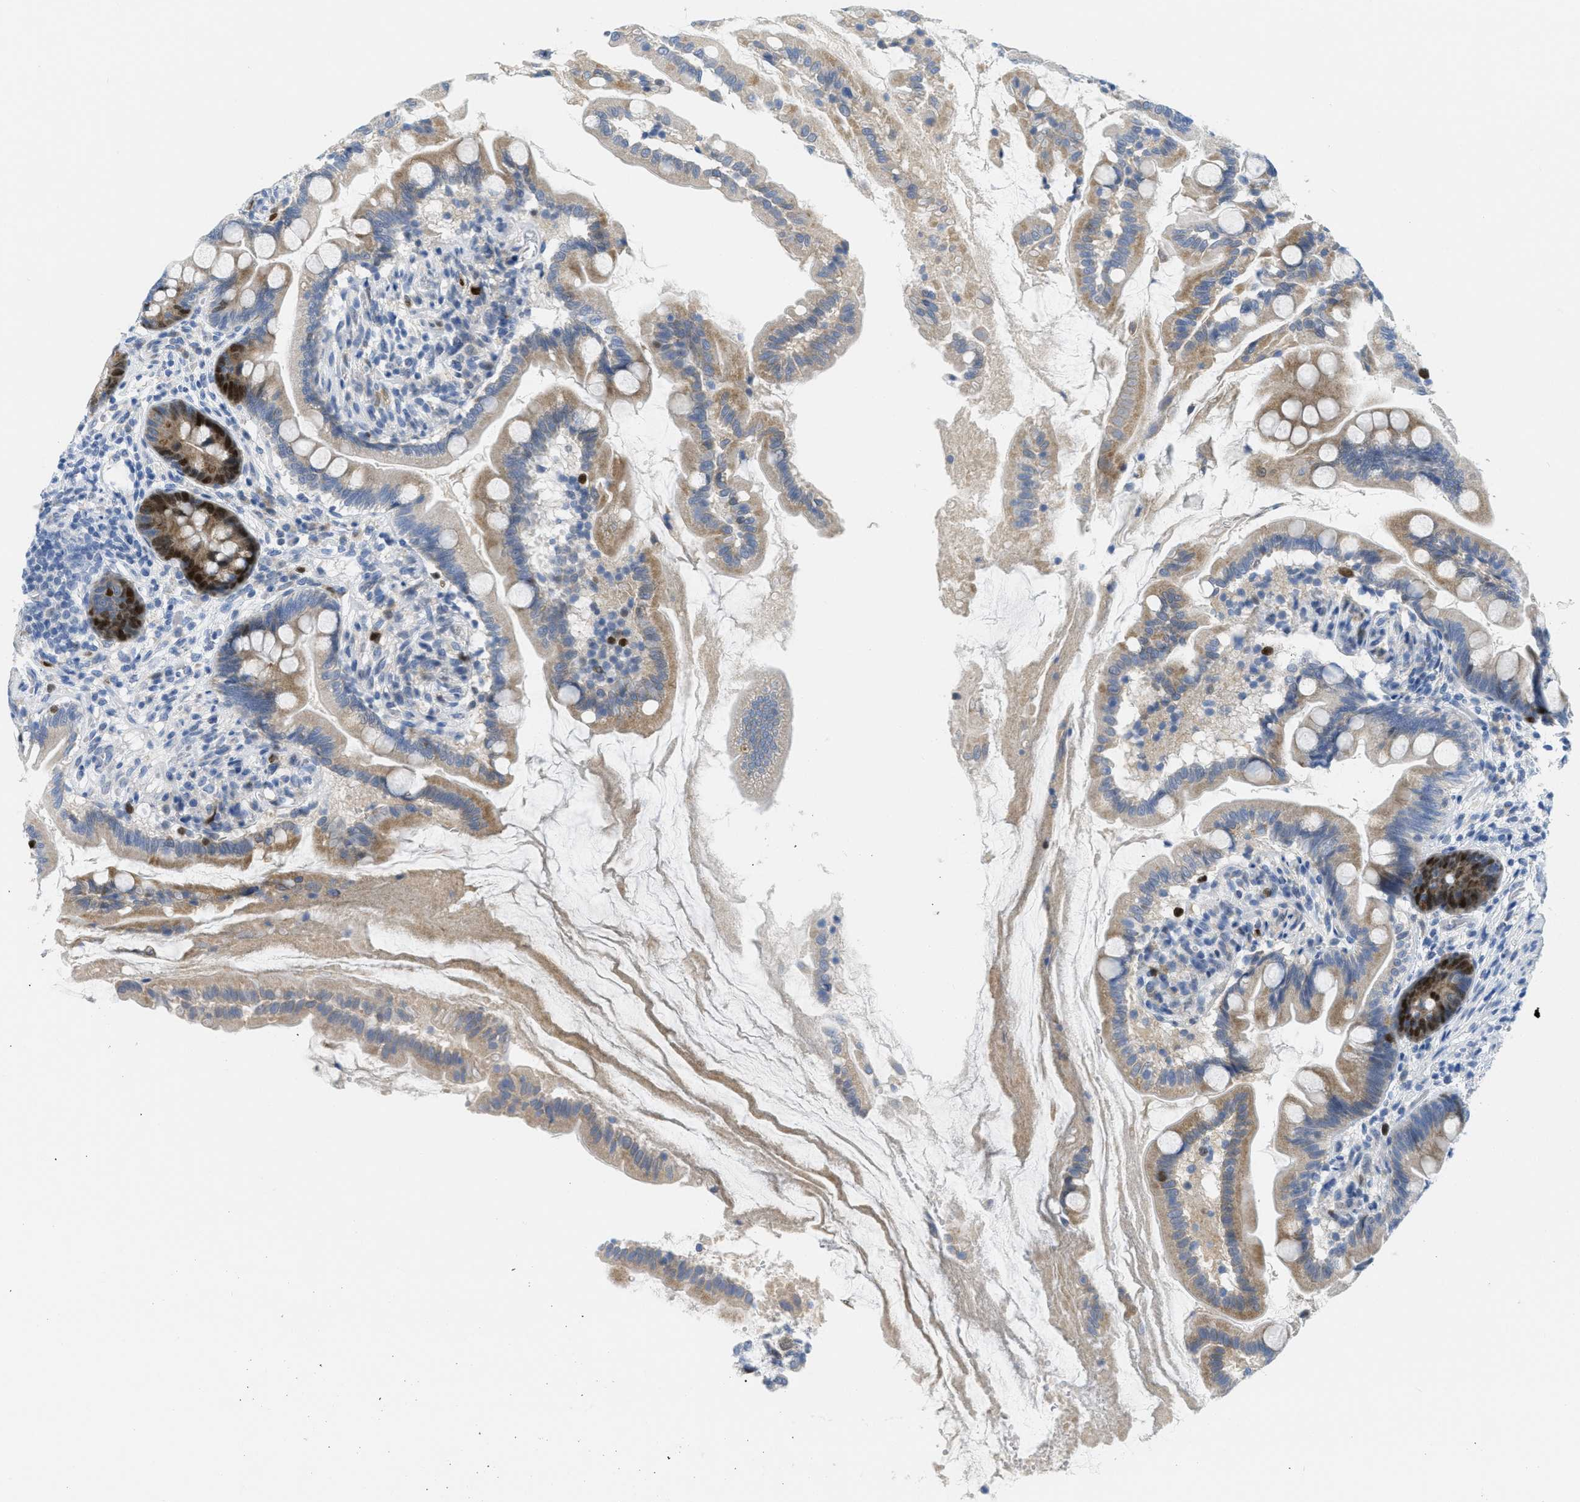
{"staining": {"intensity": "moderate", "quantity": ">75%", "location": "cytoplasmic/membranous,nuclear"}, "tissue": "small intestine", "cell_type": "Glandular cells", "image_type": "normal", "snomed": [{"axis": "morphology", "description": "Normal tissue, NOS"}, {"axis": "topography", "description": "Small intestine"}], "caption": "Moderate cytoplasmic/membranous,nuclear protein staining is identified in approximately >75% of glandular cells in small intestine. The staining is performed using DAB brown chromogen to label protein expression. The nuclei are counter-stained blue using hematoxylin.", "gene": "ORC6", "patient": {"sex": "female", "age": 56}}